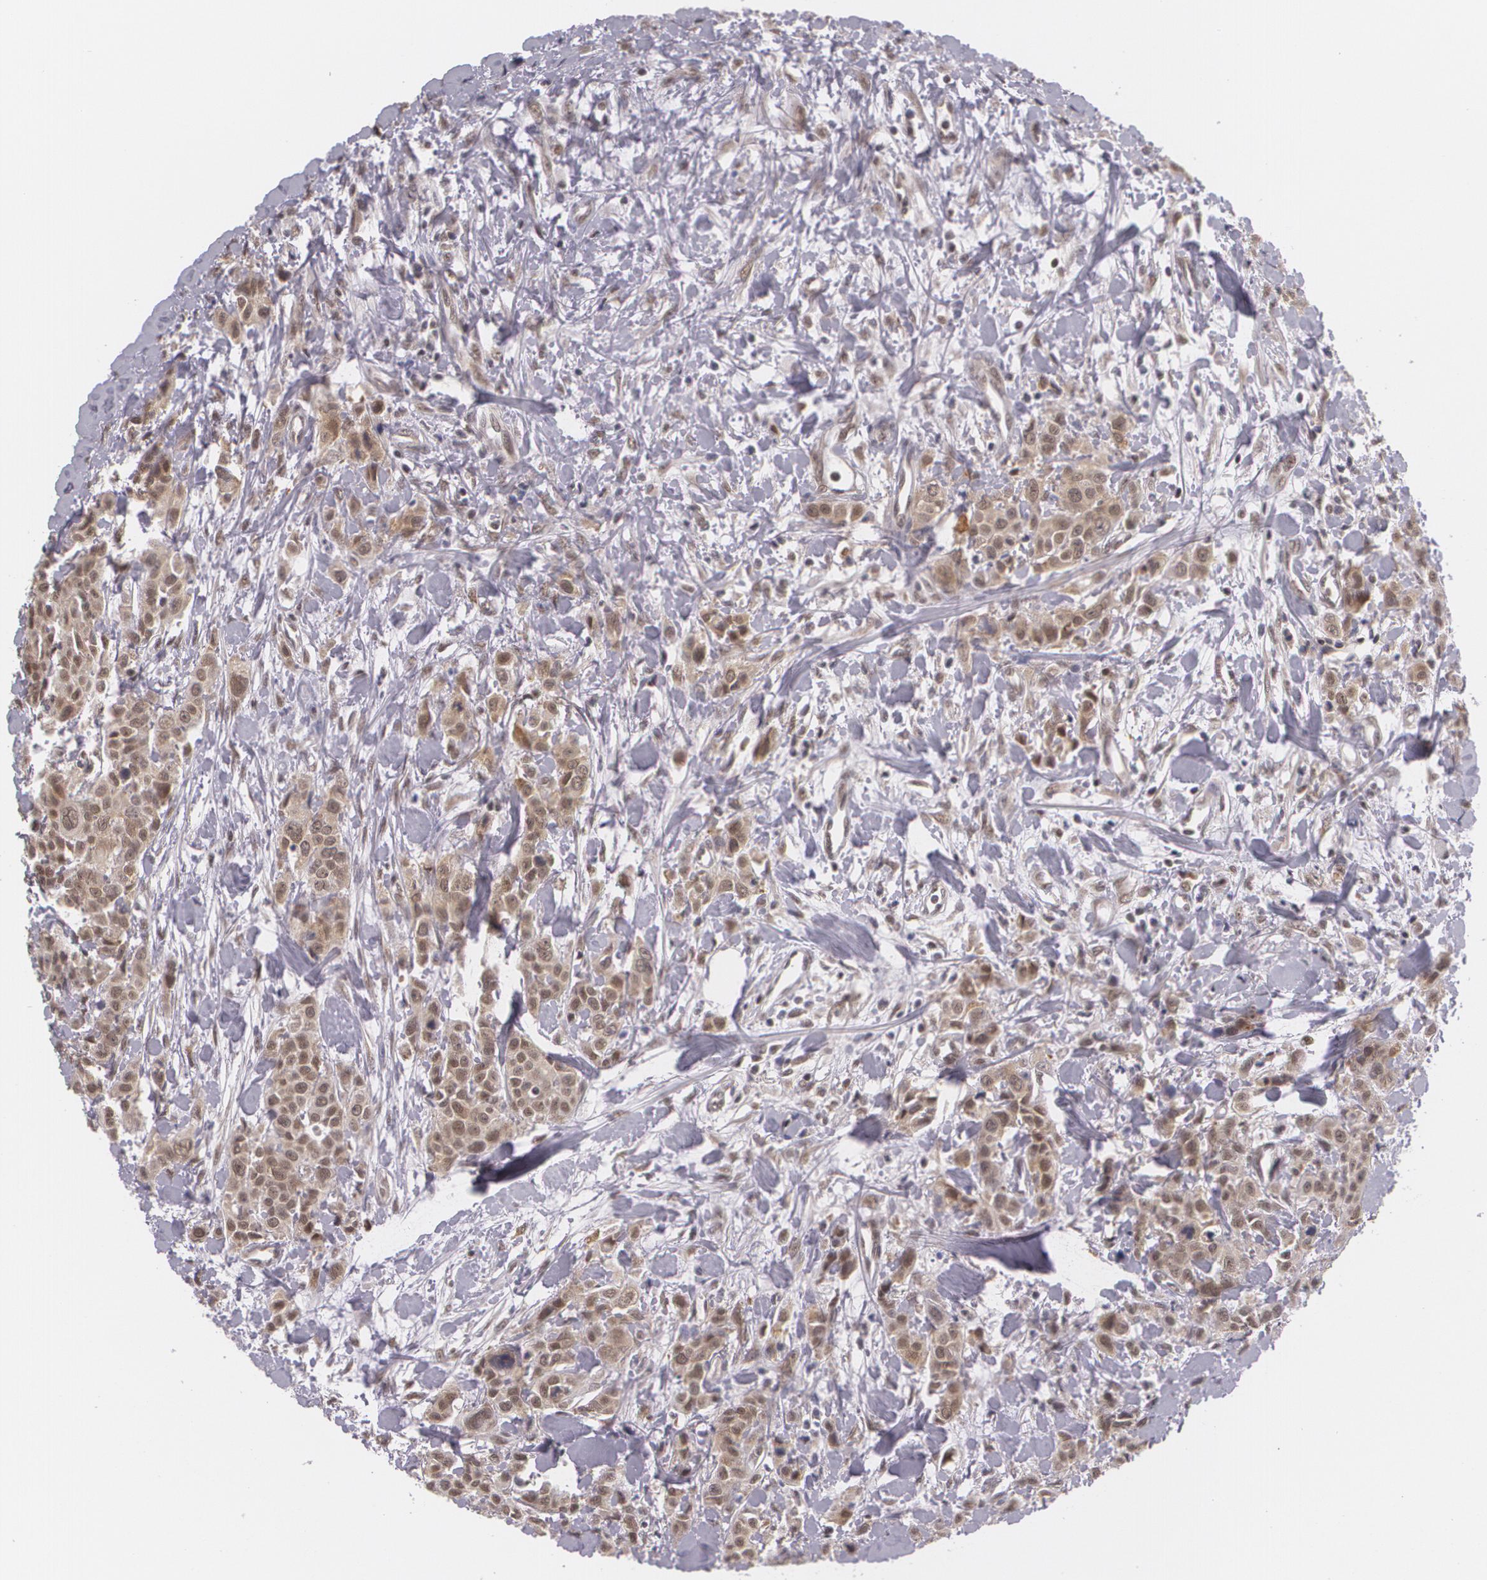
{"staining": {"intensity": "weak", "quantity": ">75%", "location": "nuclear"}, "tissue": "urothelial cancer", "cell_type": "Tumor cells", "image_type": "cancer", "snomed": [{"axis": "morphology", "description": "Urothelial carcinoma, High grade"}, {"axis": "topography", "description": "Urinary bladder"}], "caption": "Immunohistochemical staining of human high-grade urothelial carcinoma demonstrates low levels of weak nuclear protein staining in approximately >75% of tumor cells.", "gene": "ALX1", "patient": {"sex": "male", "age": 56}}